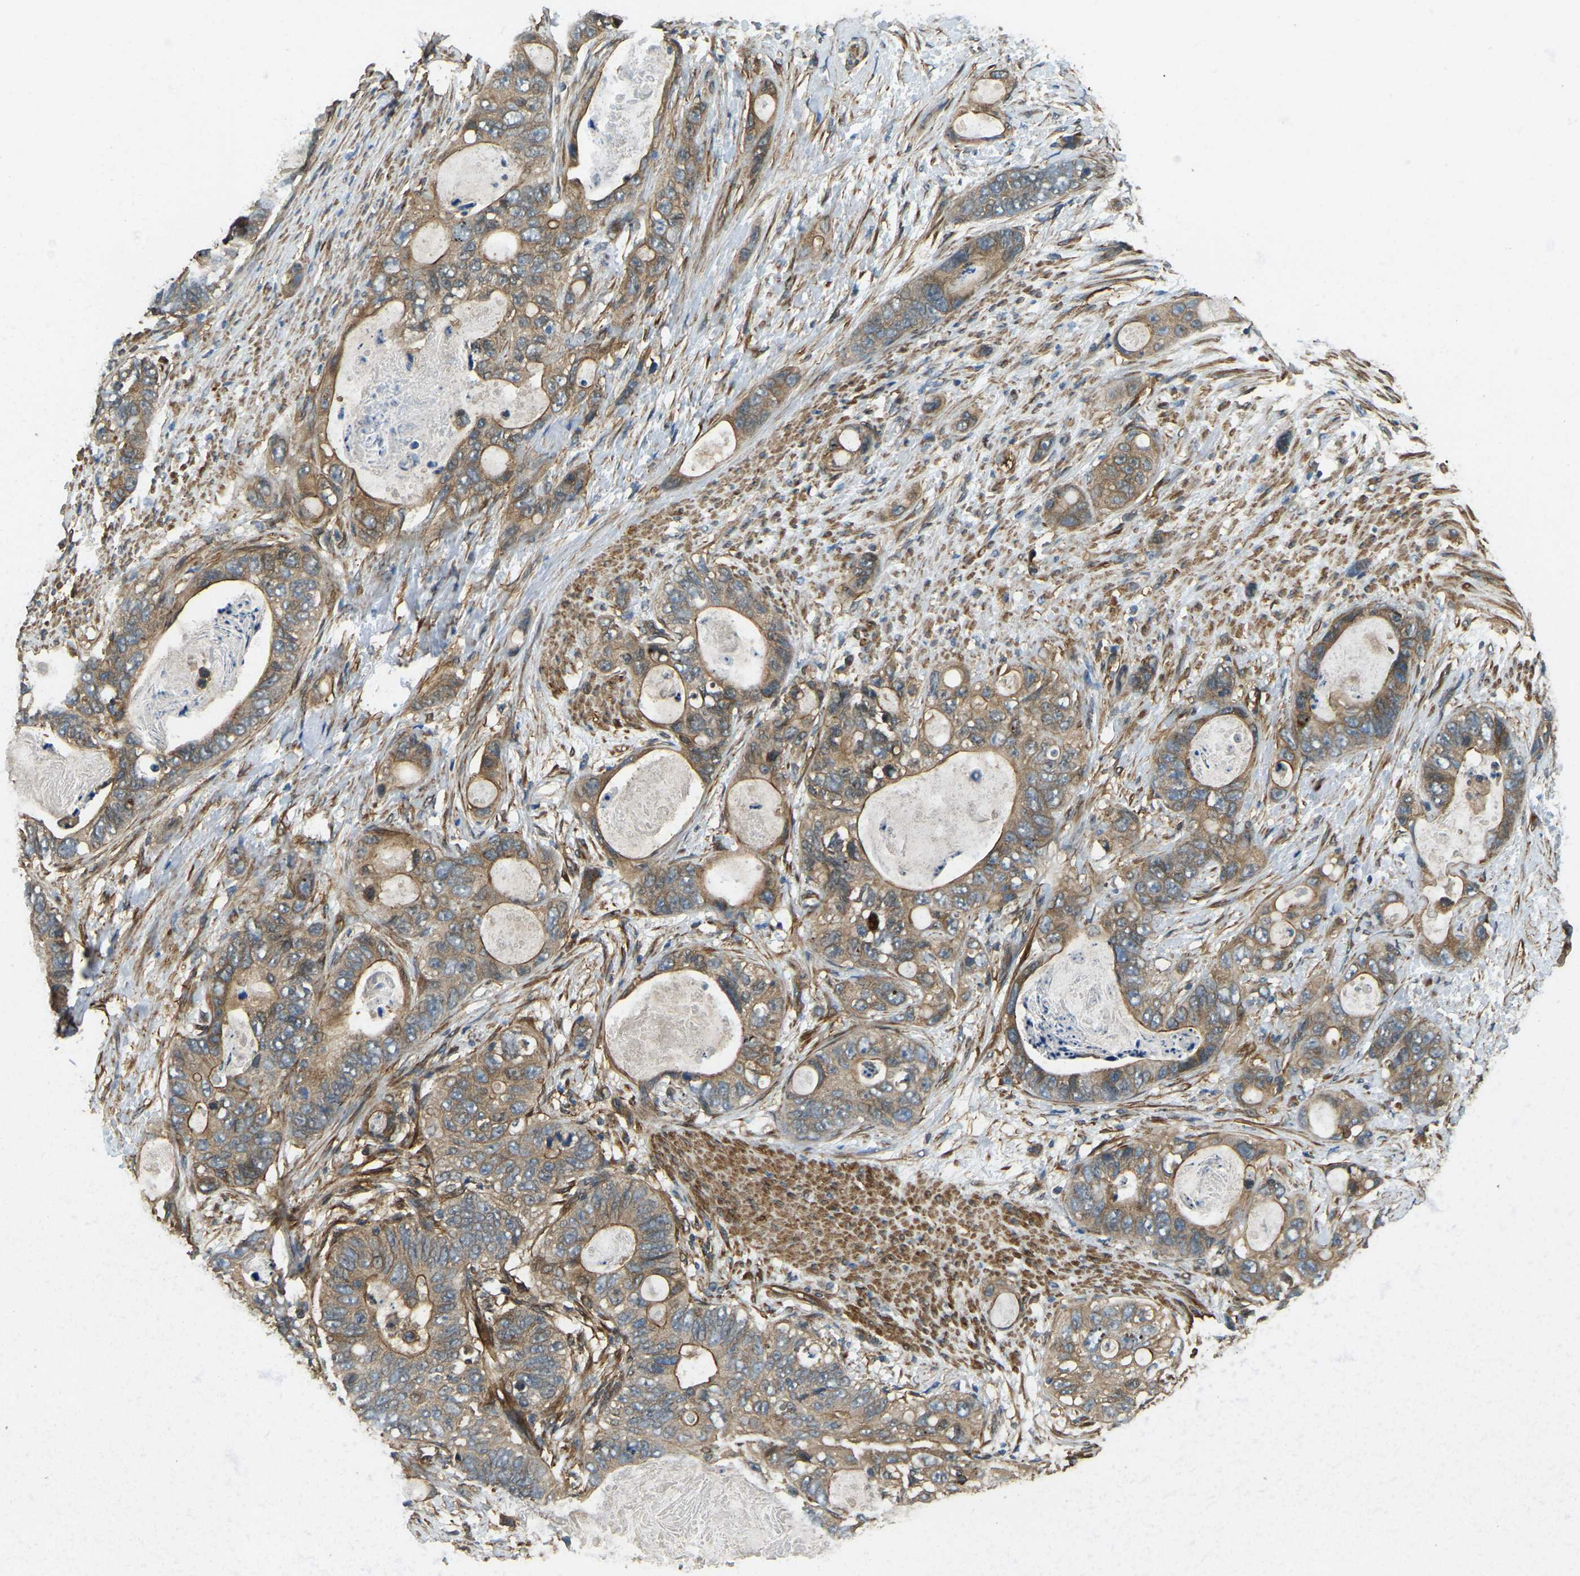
{"staining": {"intensity": "moderate", "quantity": ">75%", "location": "cytoplasmic/membranous"}, "tissue": "stomach cancer", "cell_type": "Tumor cells", "image_type": "cancer", "snomed": [{"axis": "morphology", "description": "Normal tissue, NOS"}, {"axis": "morphology", "description": "Adenocarcinoma, NOS"}, {"axis": "topography", "description": "Stomach"}], "caption": "The photomicrograph shows immunohistochemical staining of stomach cancer (adenocarcinoma). There is moderate cytoplasmic/membranous expression is identified in about >75% of tumor cells. The protein is shown in brown color, while the nuclei are stained blue.", "gene": "ERGIC1", "patient": {"sex": "female", "age": 89}}